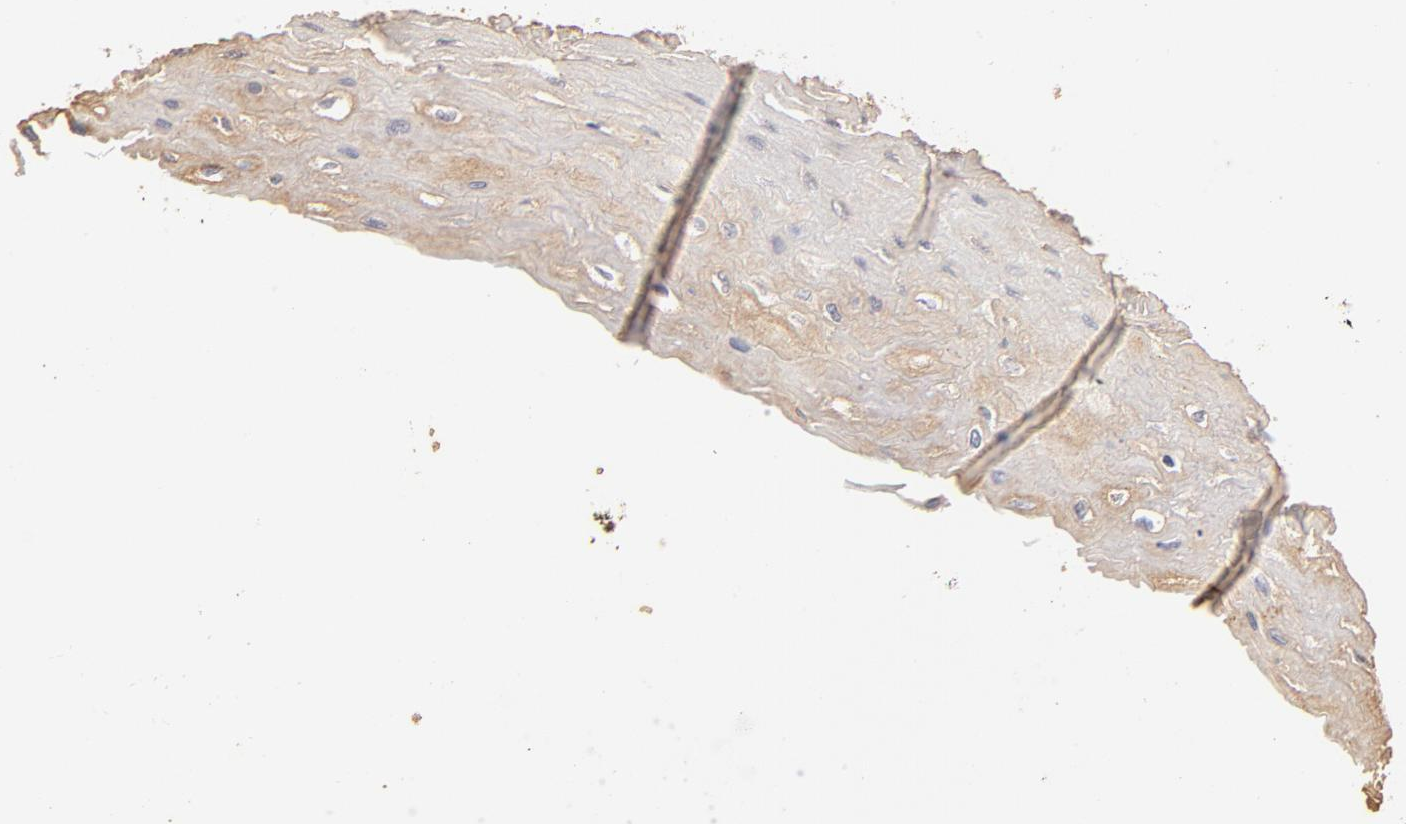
{"staining": {"intensity": "weak", "quantity": ">75%", "location": "cytoplasmic/membranous,nuclear"}, "tissue": "esophagus", "cell_type": "Squamous epithelial cells", "image_type": "normal", "snomed": [{"axis": "morphology", "description": "Normal tissue, NOS"}, {"axis": "topography", "description": "Esophagus"}], "caption": "Protein staining demonstrates weak cytoplasmic/membranous,nuclear staining in about >75% of squamous epithelial cells in normal esophagus.", "gene": "PBX1", "patient": {"sex": "female", "age": 72}}